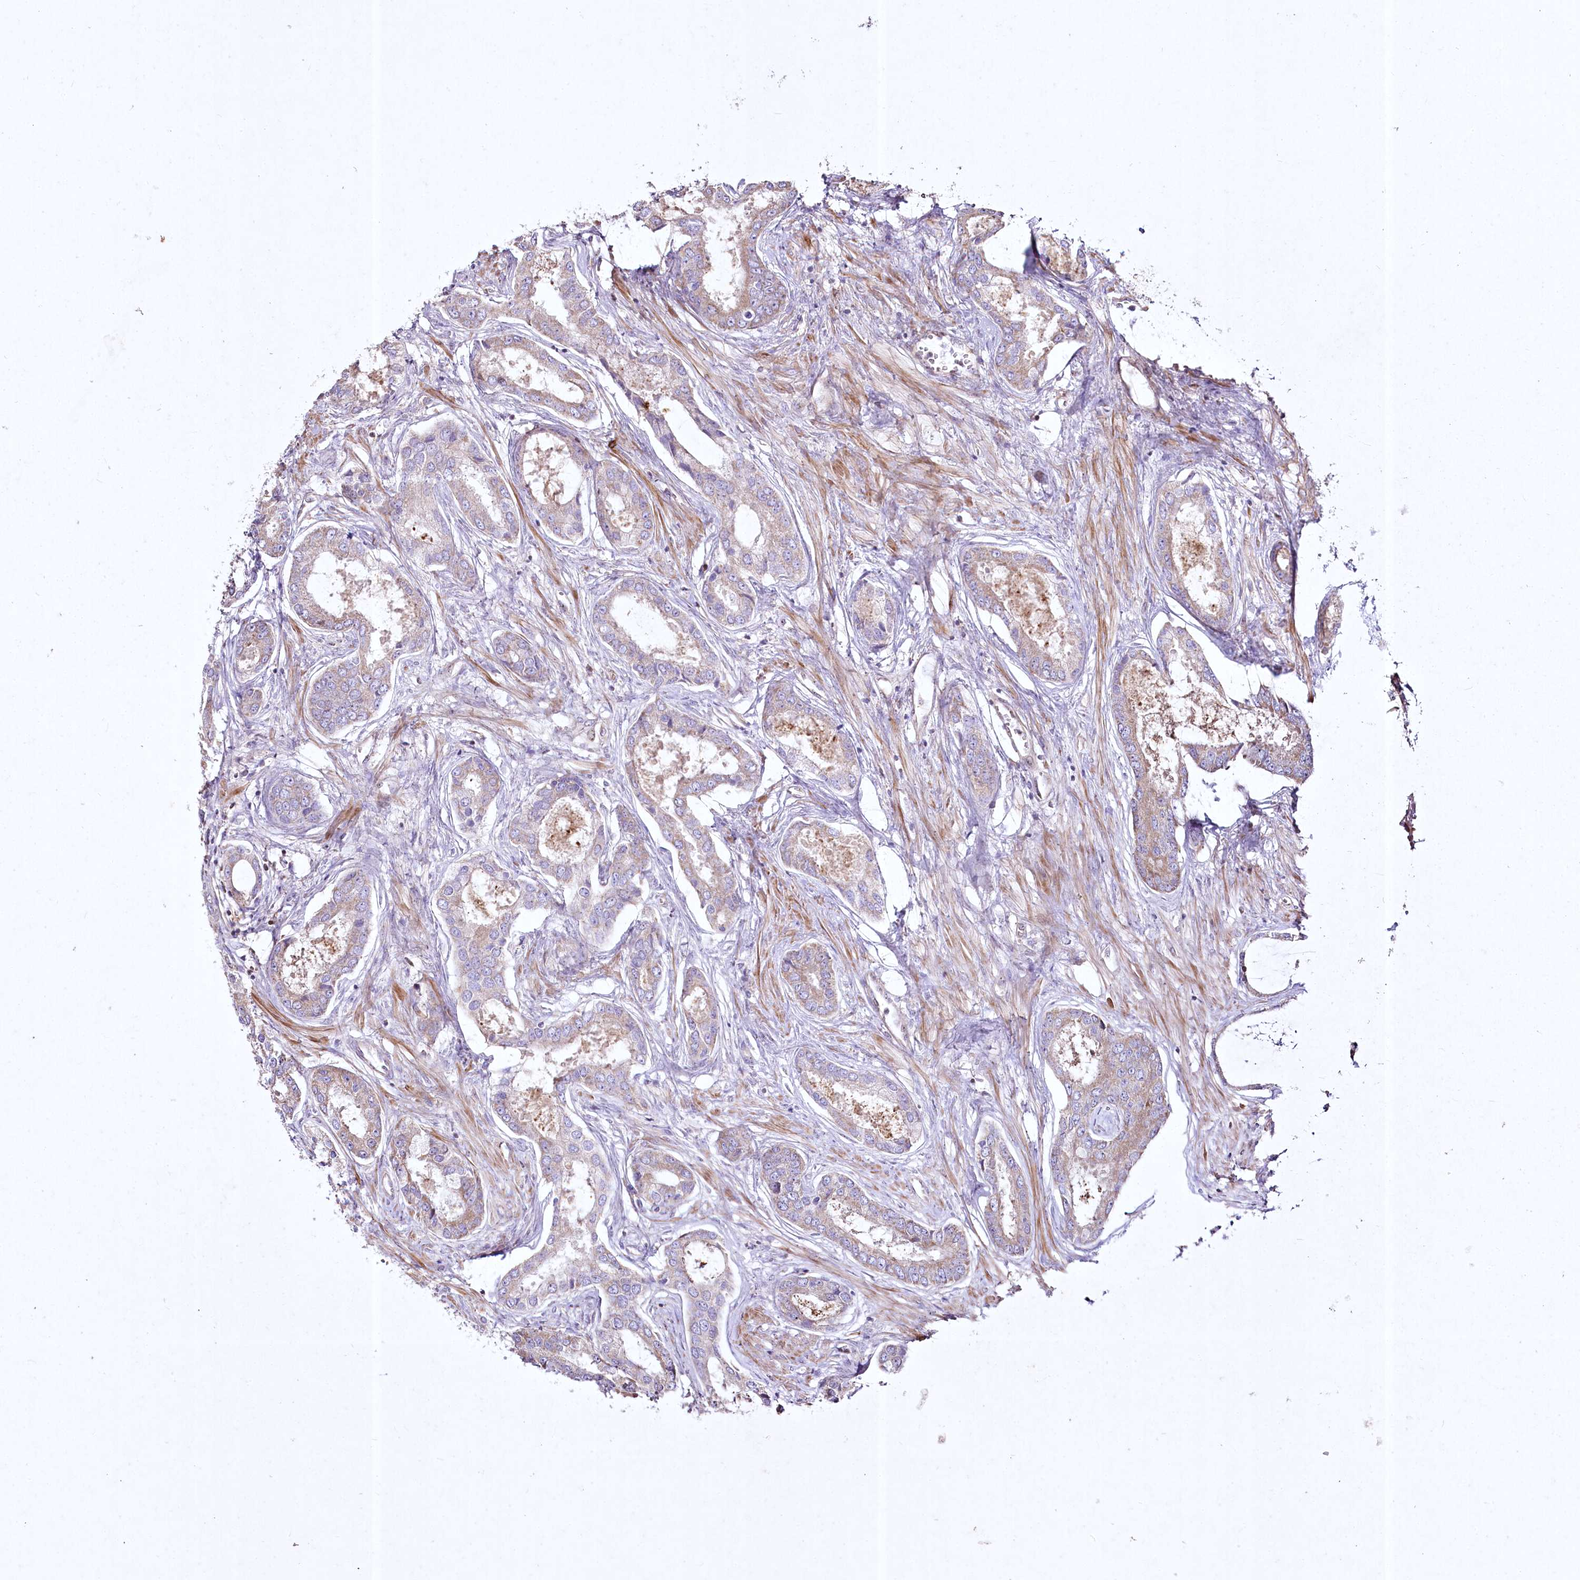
{"staining": {"intensity": "weak", "quantity": "25%-75%", "location": "cytoplasmic/membranous"}, "tissue": "prostate cancer", "cell_type": "Tumor cells", "image_type": "cancer", "snomed": [{"axis": "morphology", "description": "Adenocarcinoma, Low grade"}, {"axis": "topography", "description": "Prostate"}], "caption": "Protein staining of prostate adenocarcinoma (low-grade) tissue reveals weak cytoplasmic/membranous positivity in approximately 25%-75% of tumor cells.", "gene": "SH3TC1", "patient": {"sex": "male", "age": 68}}